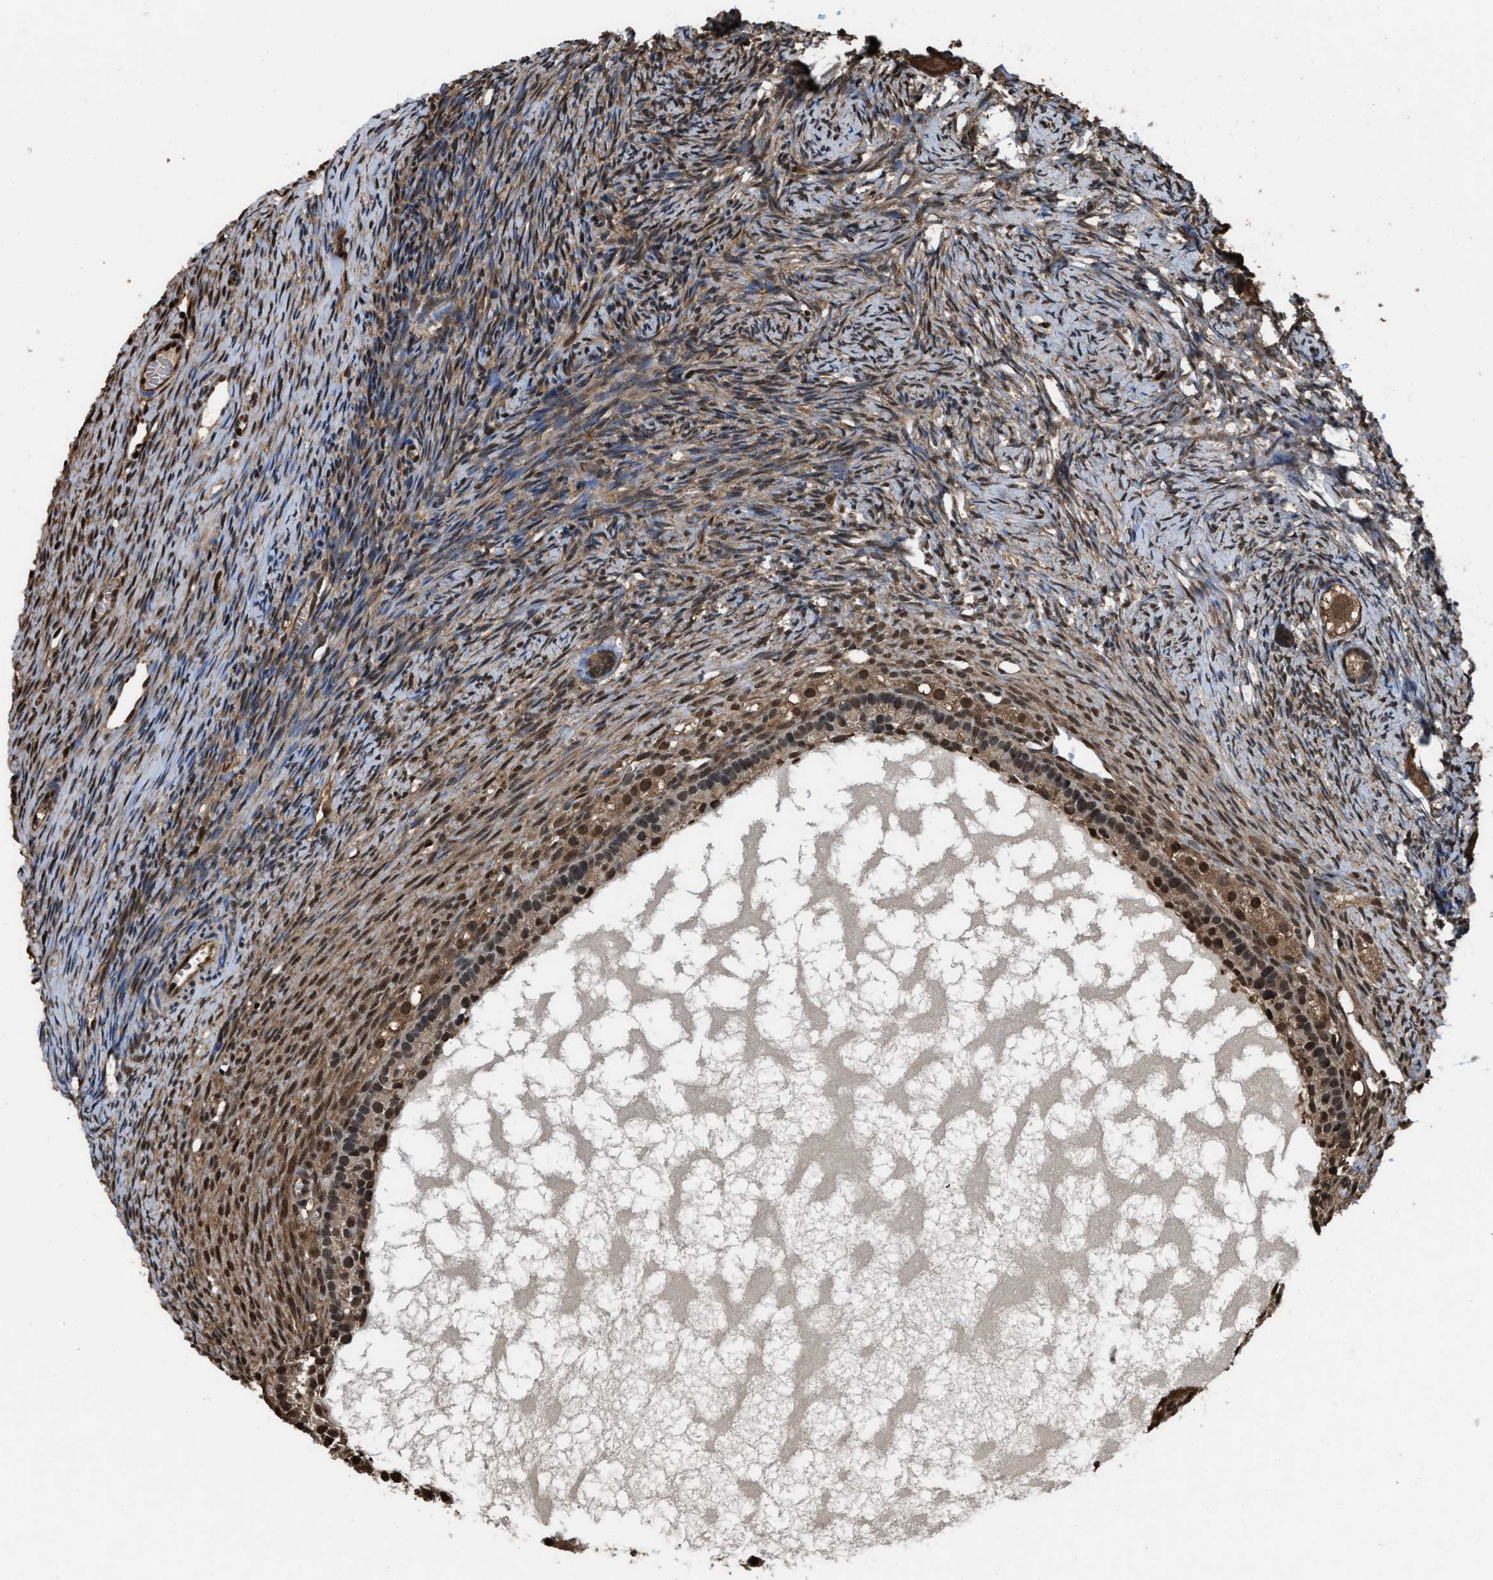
{"staining": {"intensity": "moderate", "quantity": ">75%", "location": "cytoplasmic/membranous,nuclear"}, "tissue": "ovary", "cell_type": "Follicle cells", "image_type": "normal", "snomed": [{"axis": "morphology", "description": "Normal tissue, NOS"}, {"axis": "topography", "description": "Ovary"}], "caption": "Approximately >75% of follicle cells in normal ovary show moderate cytoplasmic/membranous,nuclear protein positivity as visualized by brown immunohistochemical staining.", "gene": "FNTA", "patient": {"sex": "female", "age": 27}}